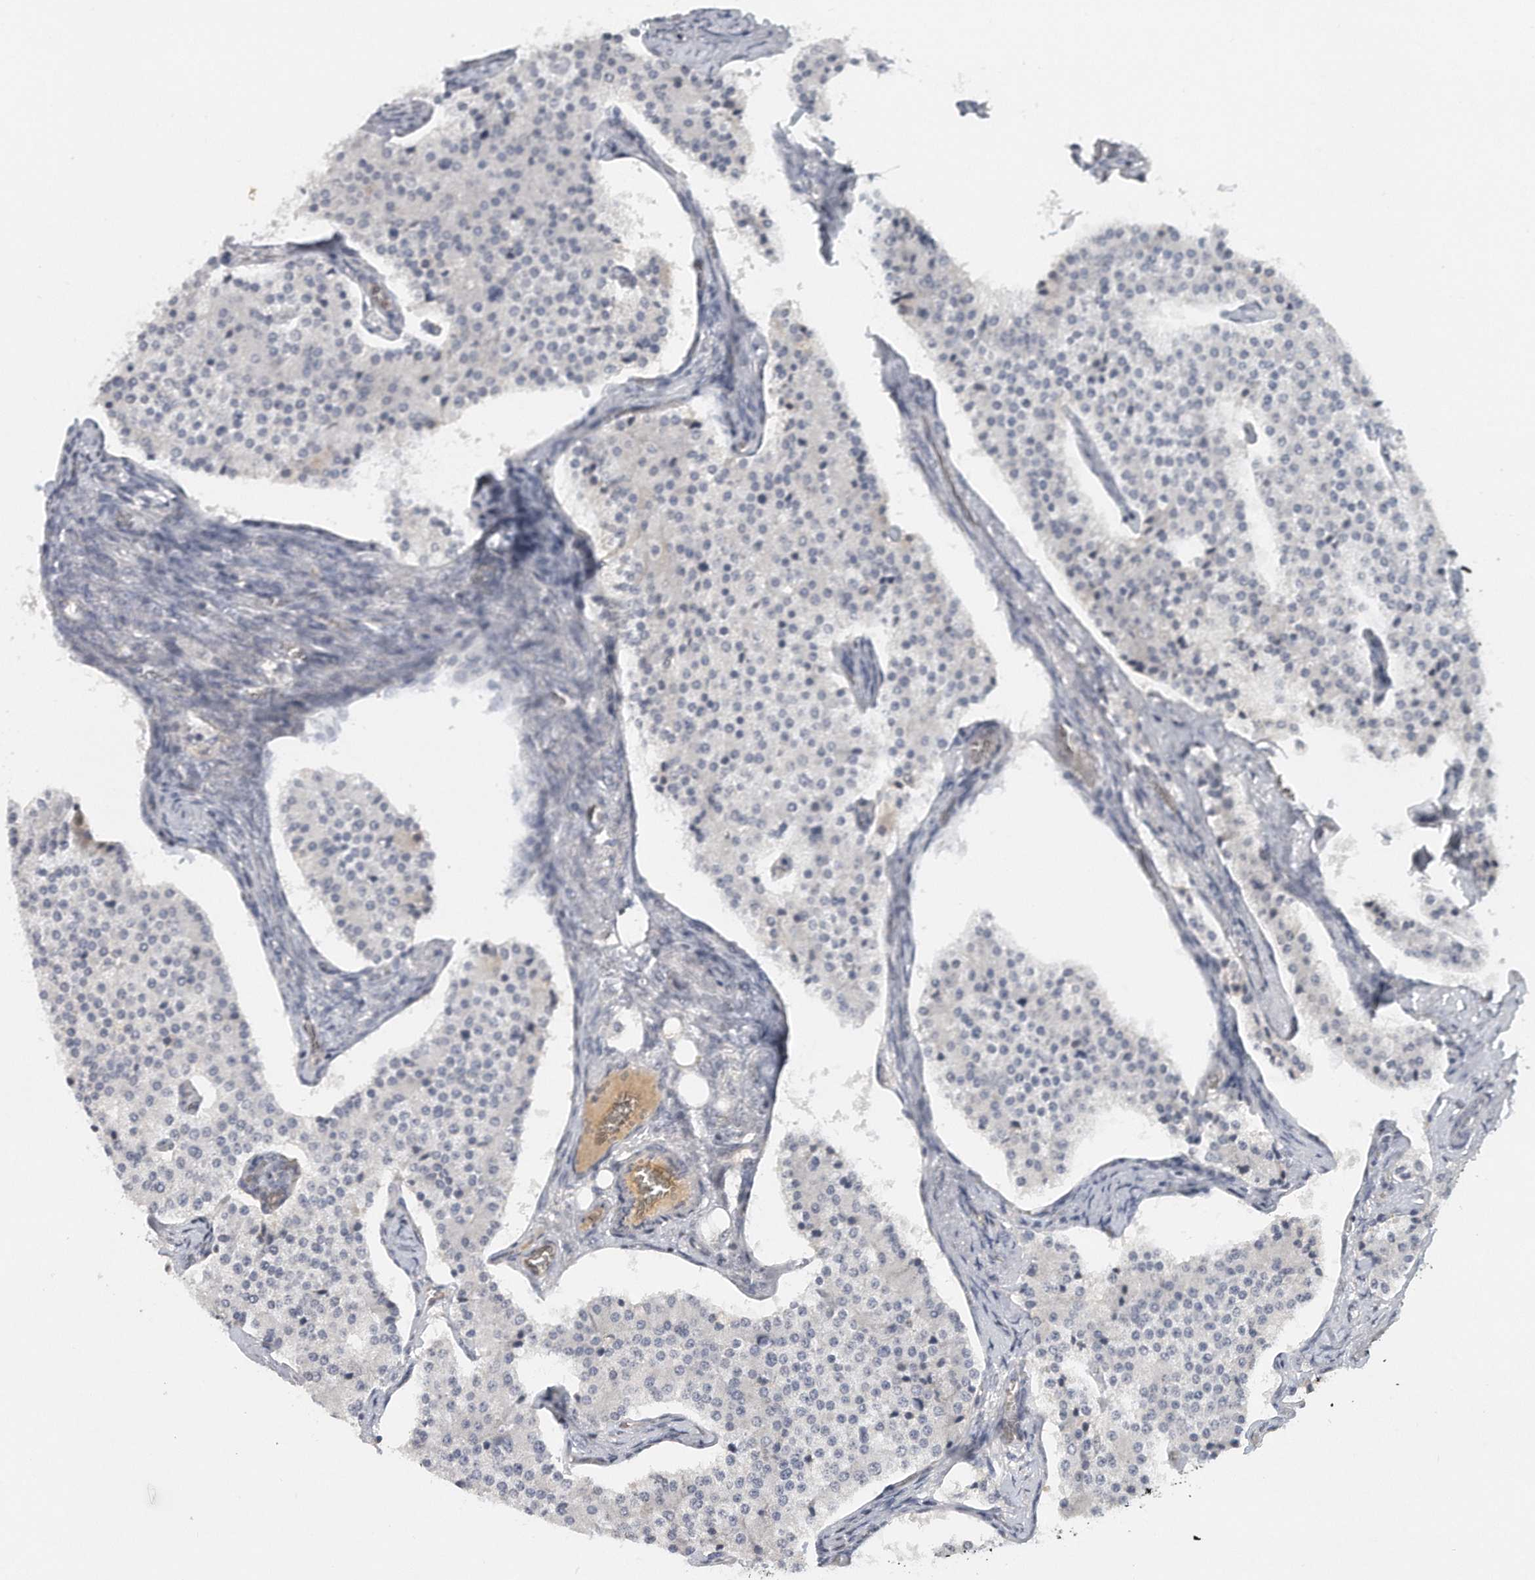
{"staining": {"intensity": "negative", "quantity": "none", "location": "none"}, "tissue": "carcinoid", "cell_type": "Tumor cells", "image_type": "cancer", "snomed": [{"axis": "morphology", "description": "Carcinoid, malignant, NOS"}, {"axis": "topography", "description": "Colon"}], "caption": "IHC micrograph of neoplastic tissue: malignant carcinoid stained with DAB shows no significant protein positivity in tumor cells.", "gene": "DDX43", "patient": {"sex": "female", "age": 52}}